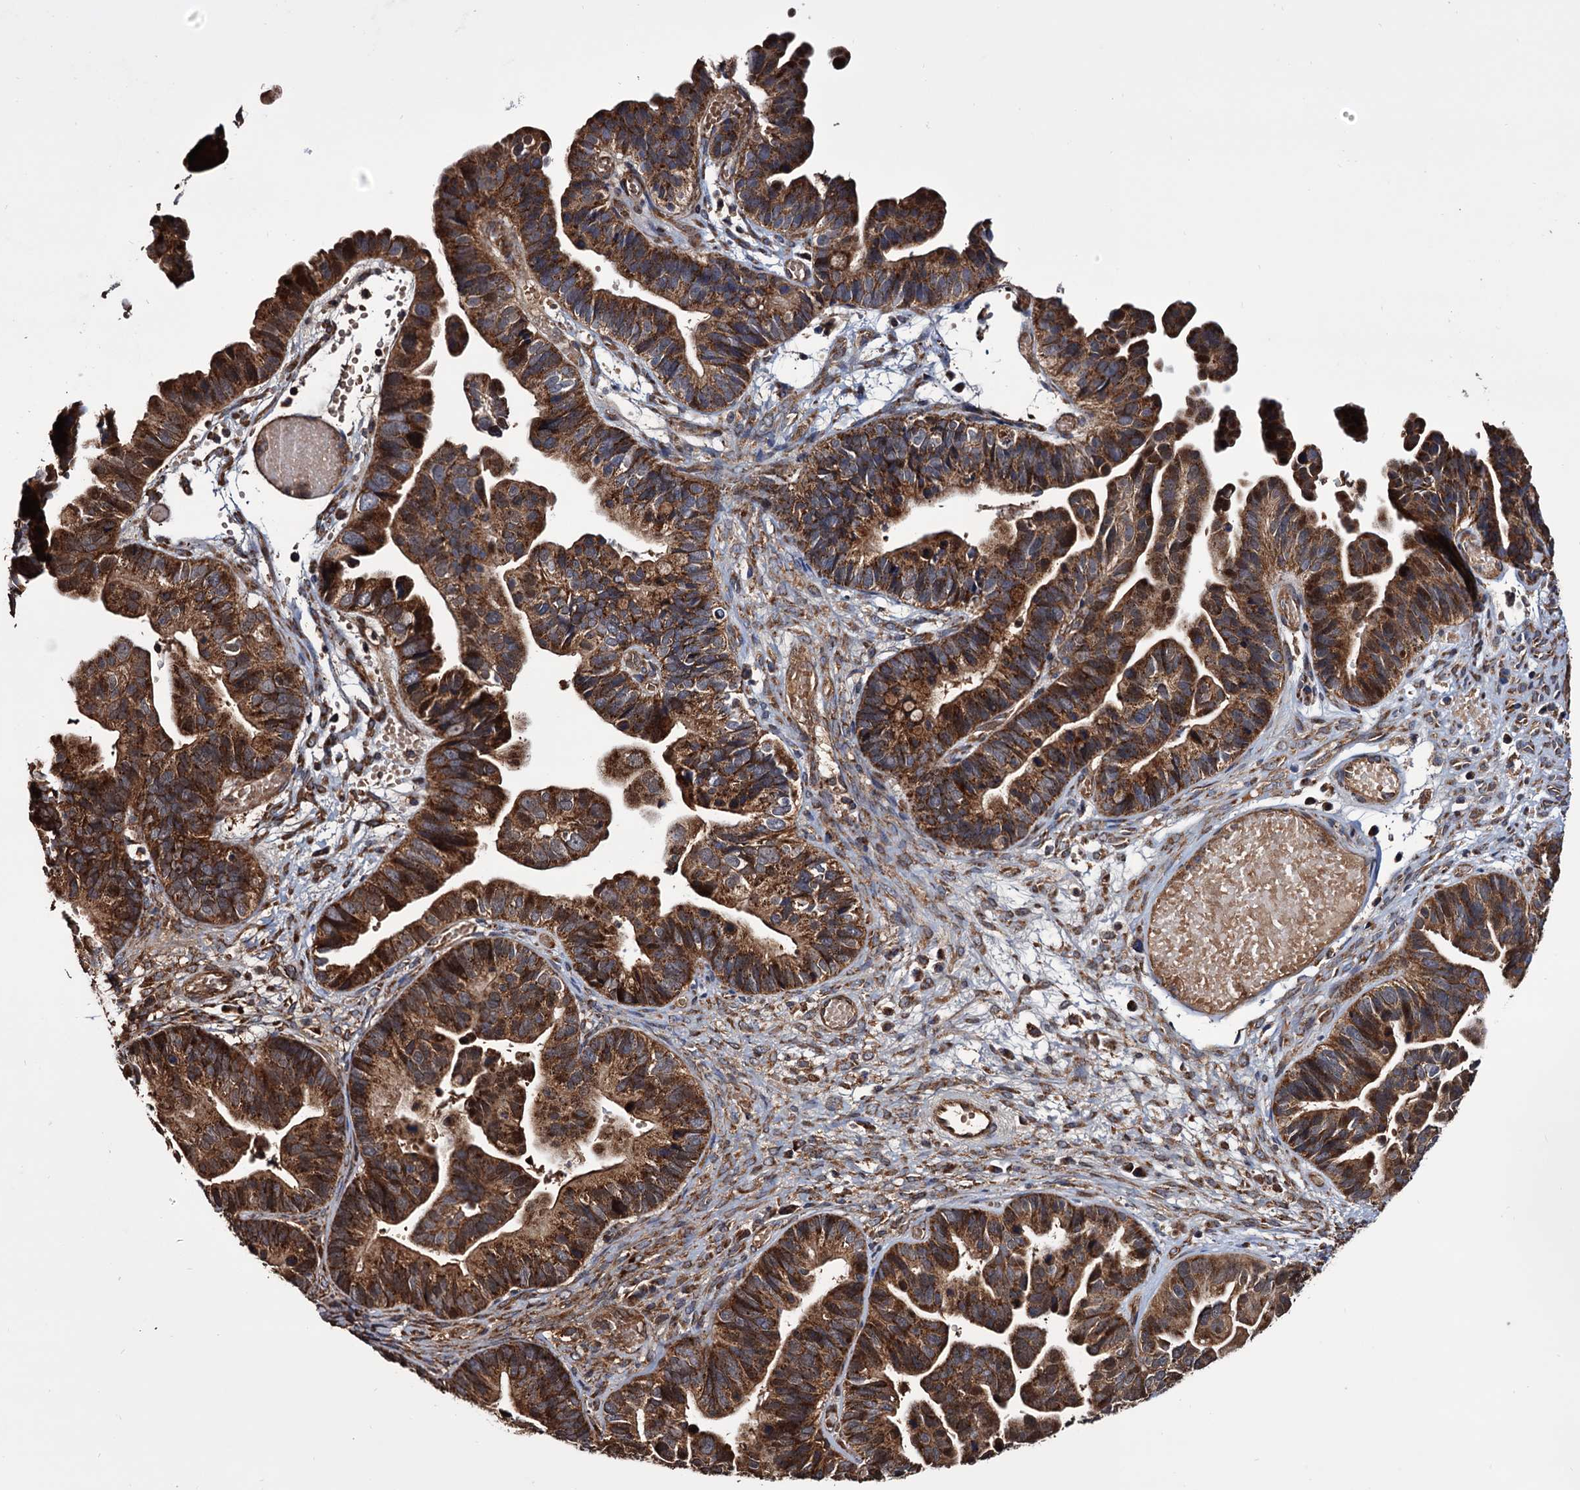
{"staining": {"intensity": "moderate", "quantity": ">75%", "location": "cytoplasmic/membranous"}, "tissue": "ovarian cancer", "cell_type": "Tumor cells", "image_type": "cancer", "snomed": [{"axis": "morphology", "description": "Cystadenocarcinoma, serous, NOS"}, {"axis": "topography", "description": "Ovary"}], "caption": "High-power microscopy captured an immunohistochemistry (IHC) micrograph of ovarian serous cystadenocarcinoma, revealing moderate cytoplasmic/membranous positivity in about >75% of tumor cells.", "gene": "MRPL42", "patient": {"sex": "female", "age": 56}}